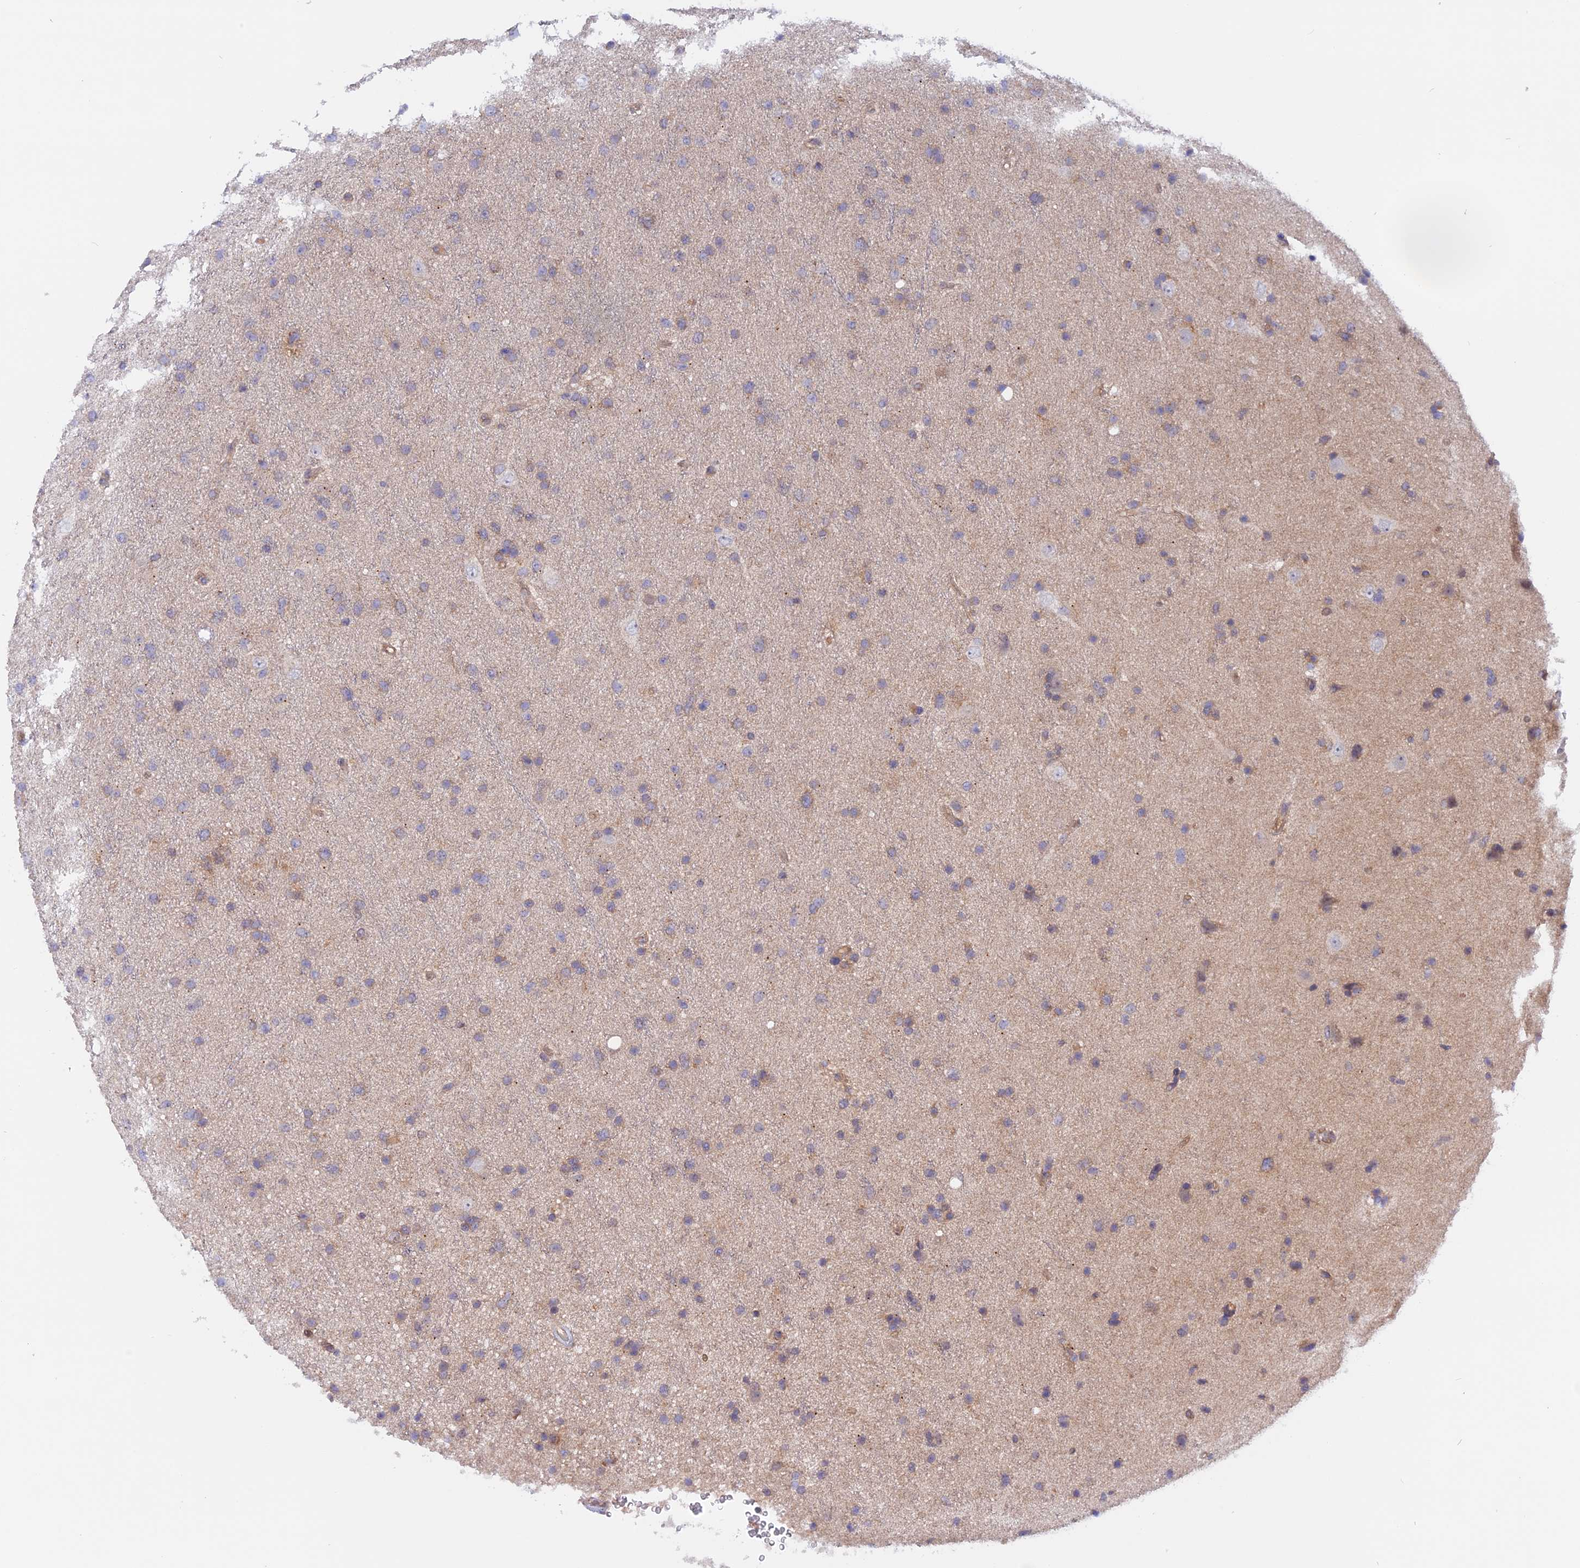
{"staining": {"intensity": "negative", "quantity": "none", "location": "none"}, "tissue": "glioma", "cell_type": "Tumor cells", "image_type": "cancer", "snomed": [{"axis": "morphology", "description": "Glioma, malignant, Low grade"}, {"axis": "topography", "description": "Cerebral cortex"}], "caption": "Immunohistochemistry (IHC) of human glioma shows no expression in tumor cells. (DAB immunohistochemistry (IHC) with hematoxylin counter stain).", "gene": "HYCC1", "patient": {"sex": "female", "age": 39}}